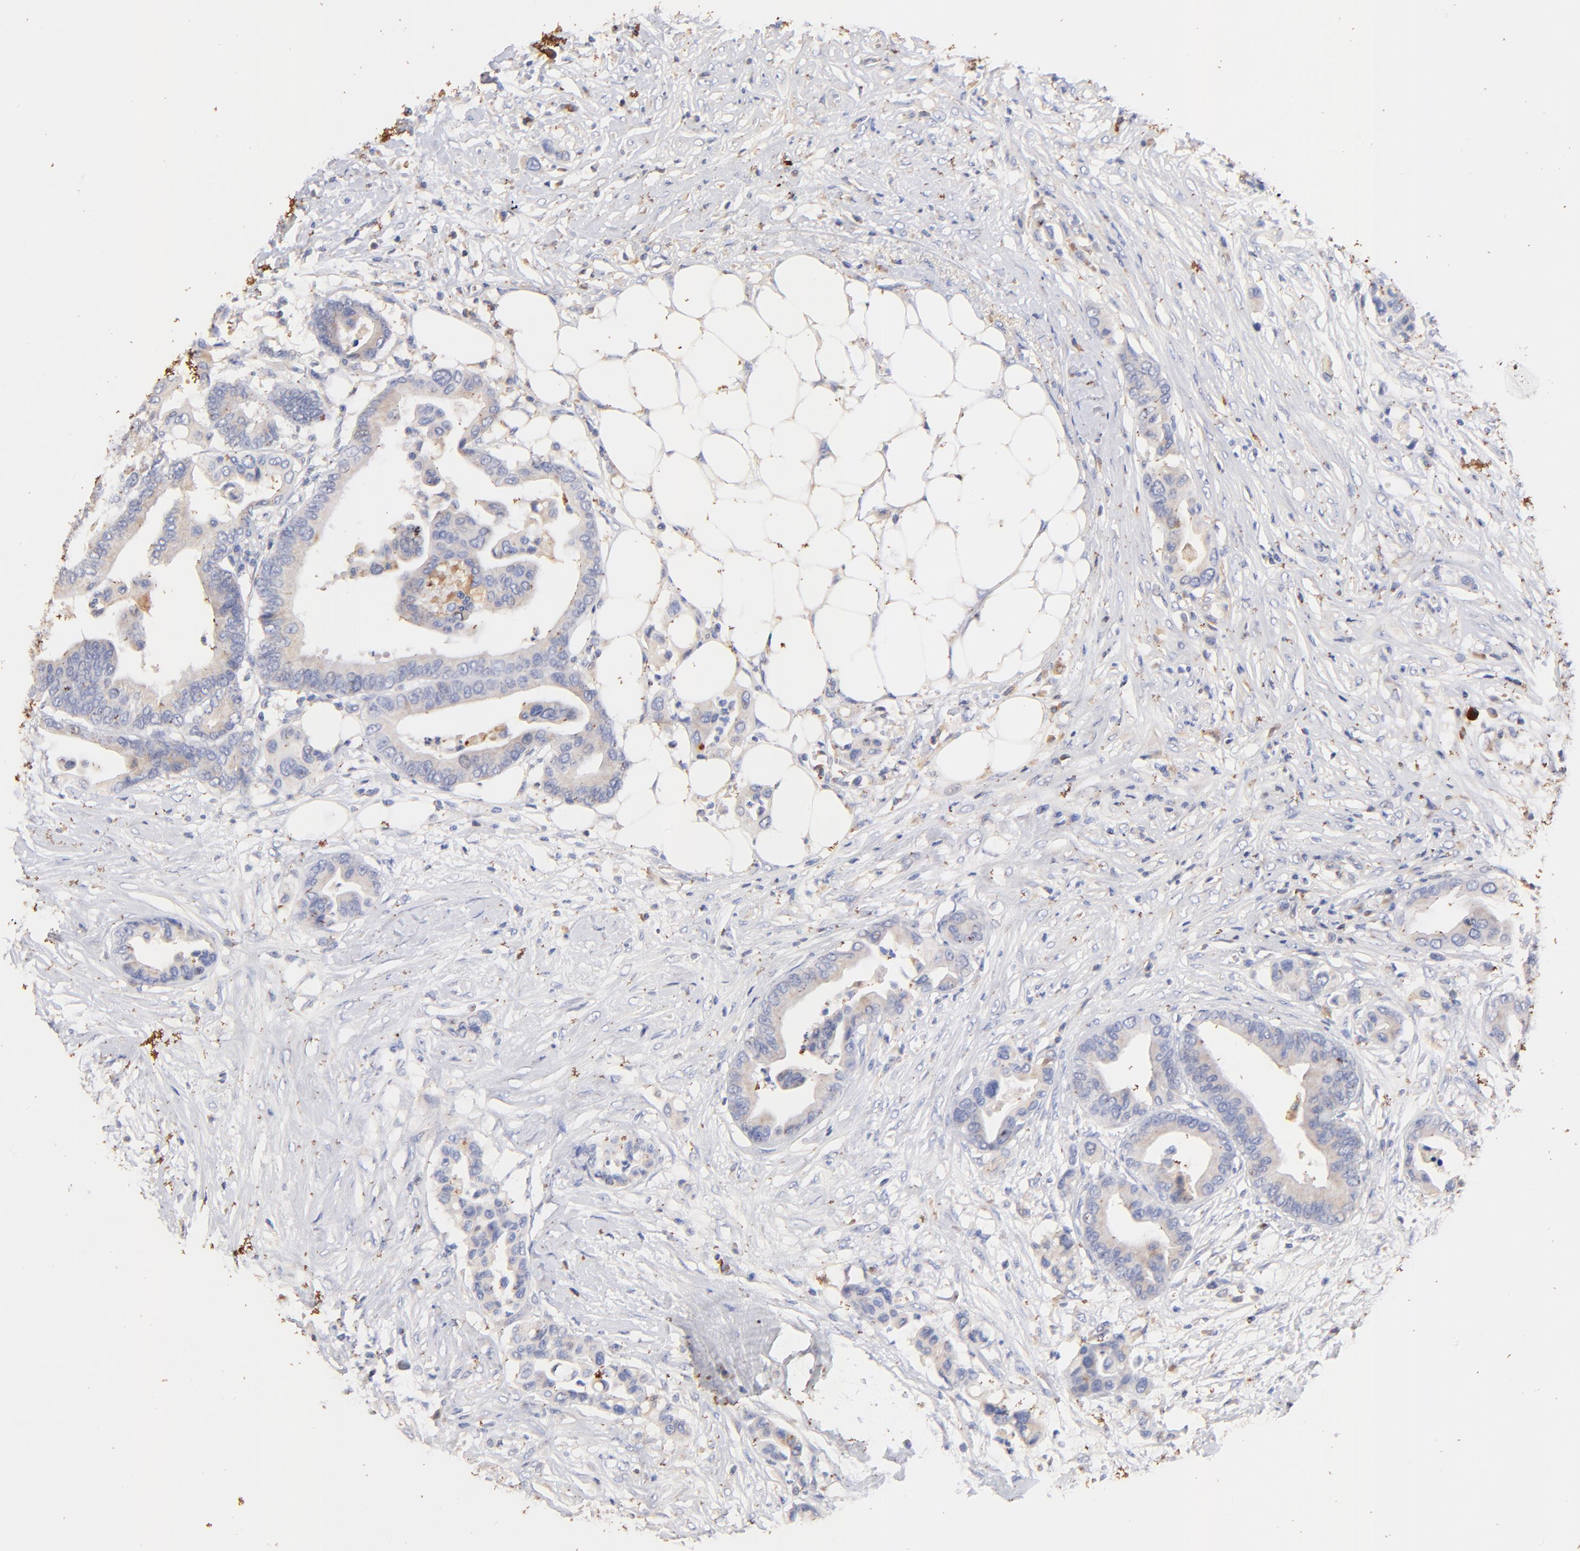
{"staining": {"intensity": "weak", "quantity": "<25%", "location": "cytoplasmic/membranous"}, "tissue": "colorectal cancer", "cell_type": "Tumor cells", "image_type": "cancer", "snomed": [{"axis": "morphology", "description": "Adenocarcinoma, NOS"}, {"axis": "topography", "description": "Colon"}], "caption": "Micrograph shows no significant protein staining in tumor cells of colorectal cancer (adenocarcinoma). The staining was performed using DAB to visualize the protein expression in brown, while the nuclei were stained in blue with hematoxylin (Magnification: 20x).", "gene": "IGLV7-43", "patient": {"sex": "male", "age": 82}}